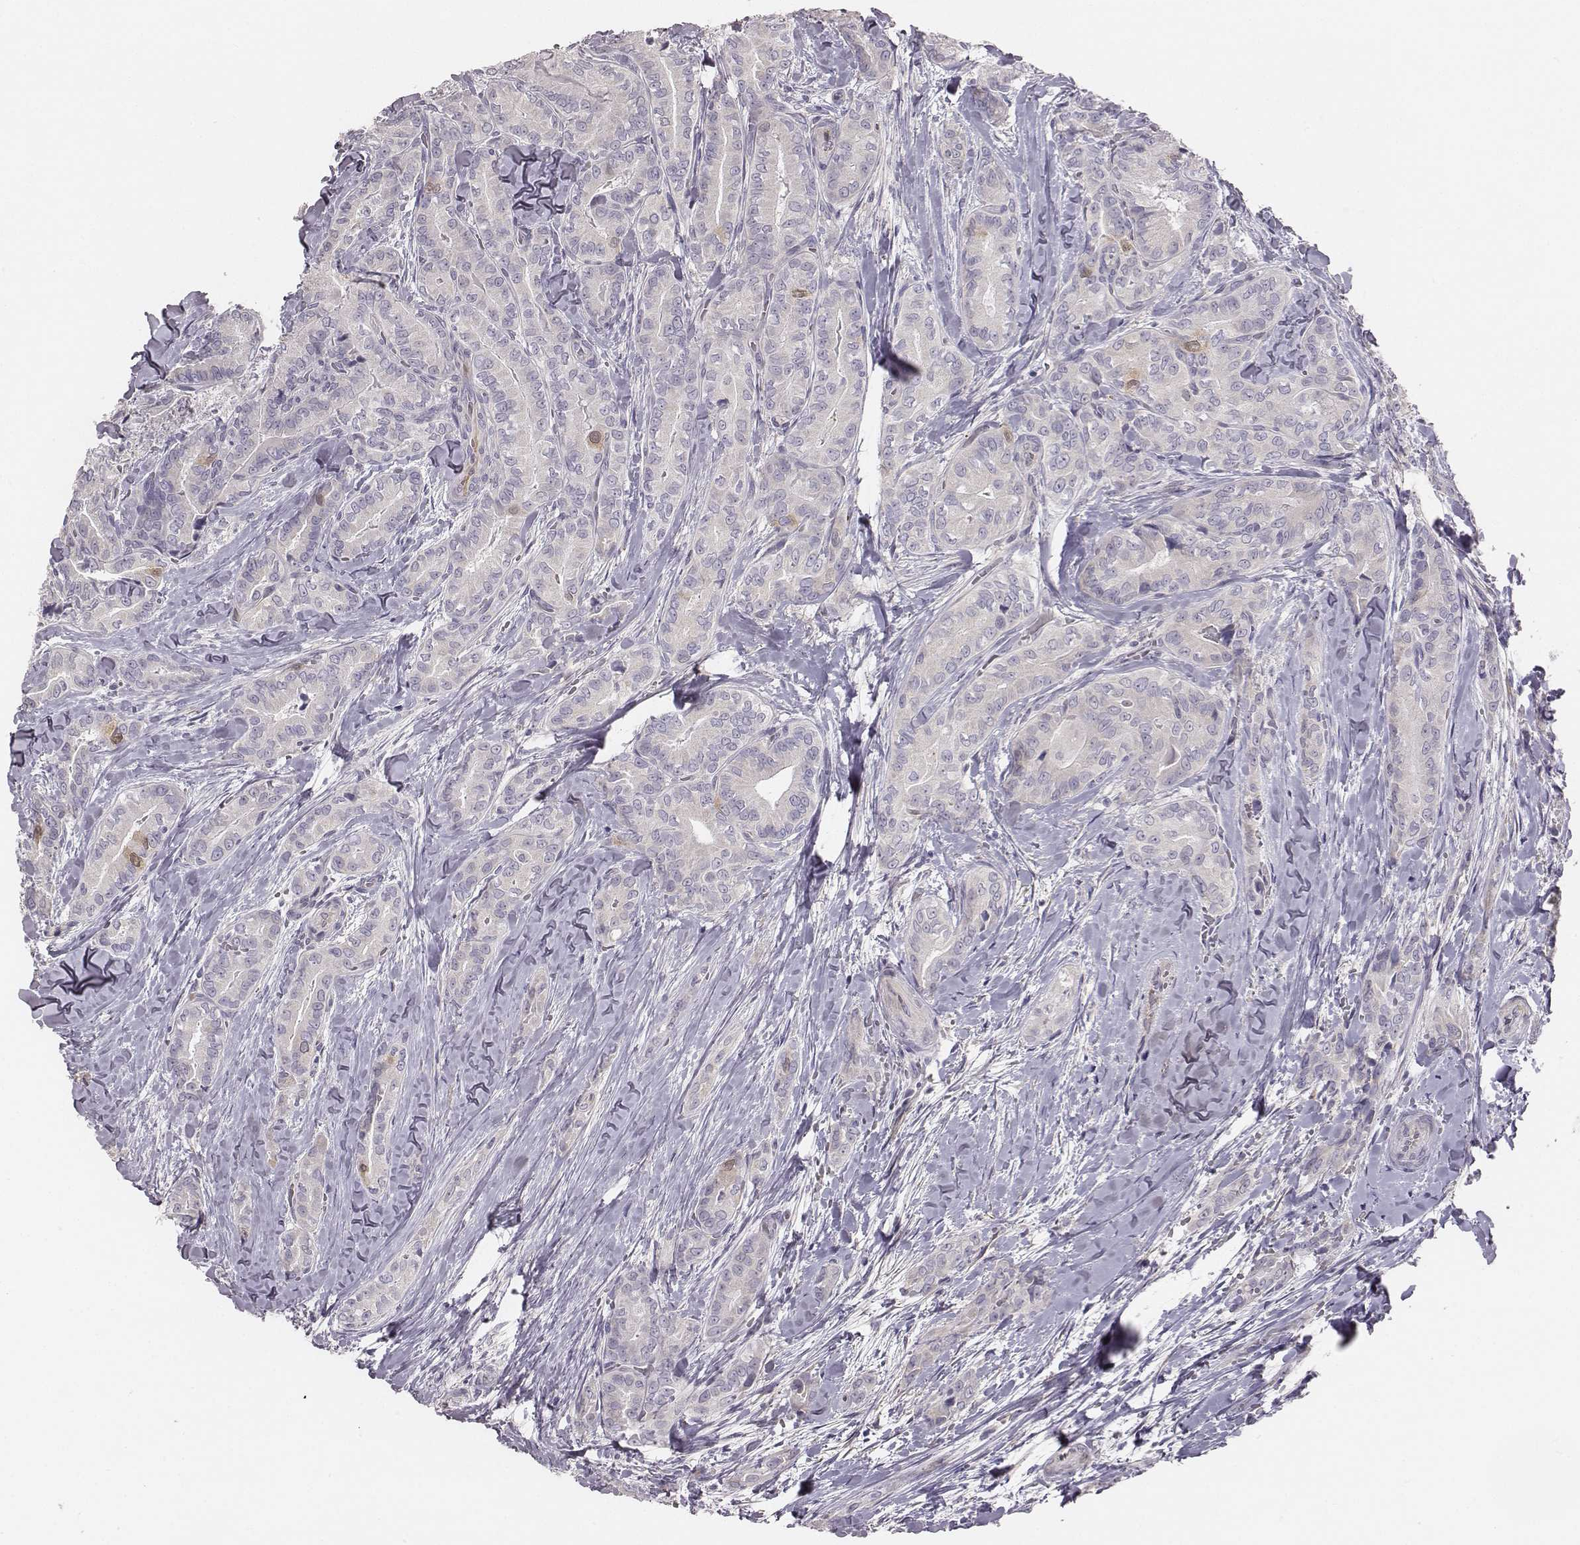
{"staining": {"intensity": "negative", "quantity": "none", "location": "none"}, "tissue": "thyroid cancer", "cell_type": "Tumor cells", "image_type": "cancer", "snomed": [{"axis": "morphology", "description": "Papillary adenocarcinoma, NOS"}, {"axis": "topography", "description": "Thyroid gland"}], "caption": "DAB immunohistochemical staining of human thyroid cancer demonstrates no significant positivity in tumor cells. The staining is performed using DAB (3,3'-diaminobenzidine) brown chromogen with nuclei counter-stained in using hematoxylin.", "gene": "PBK", "patient": {"sex": "male", "age": 61}}